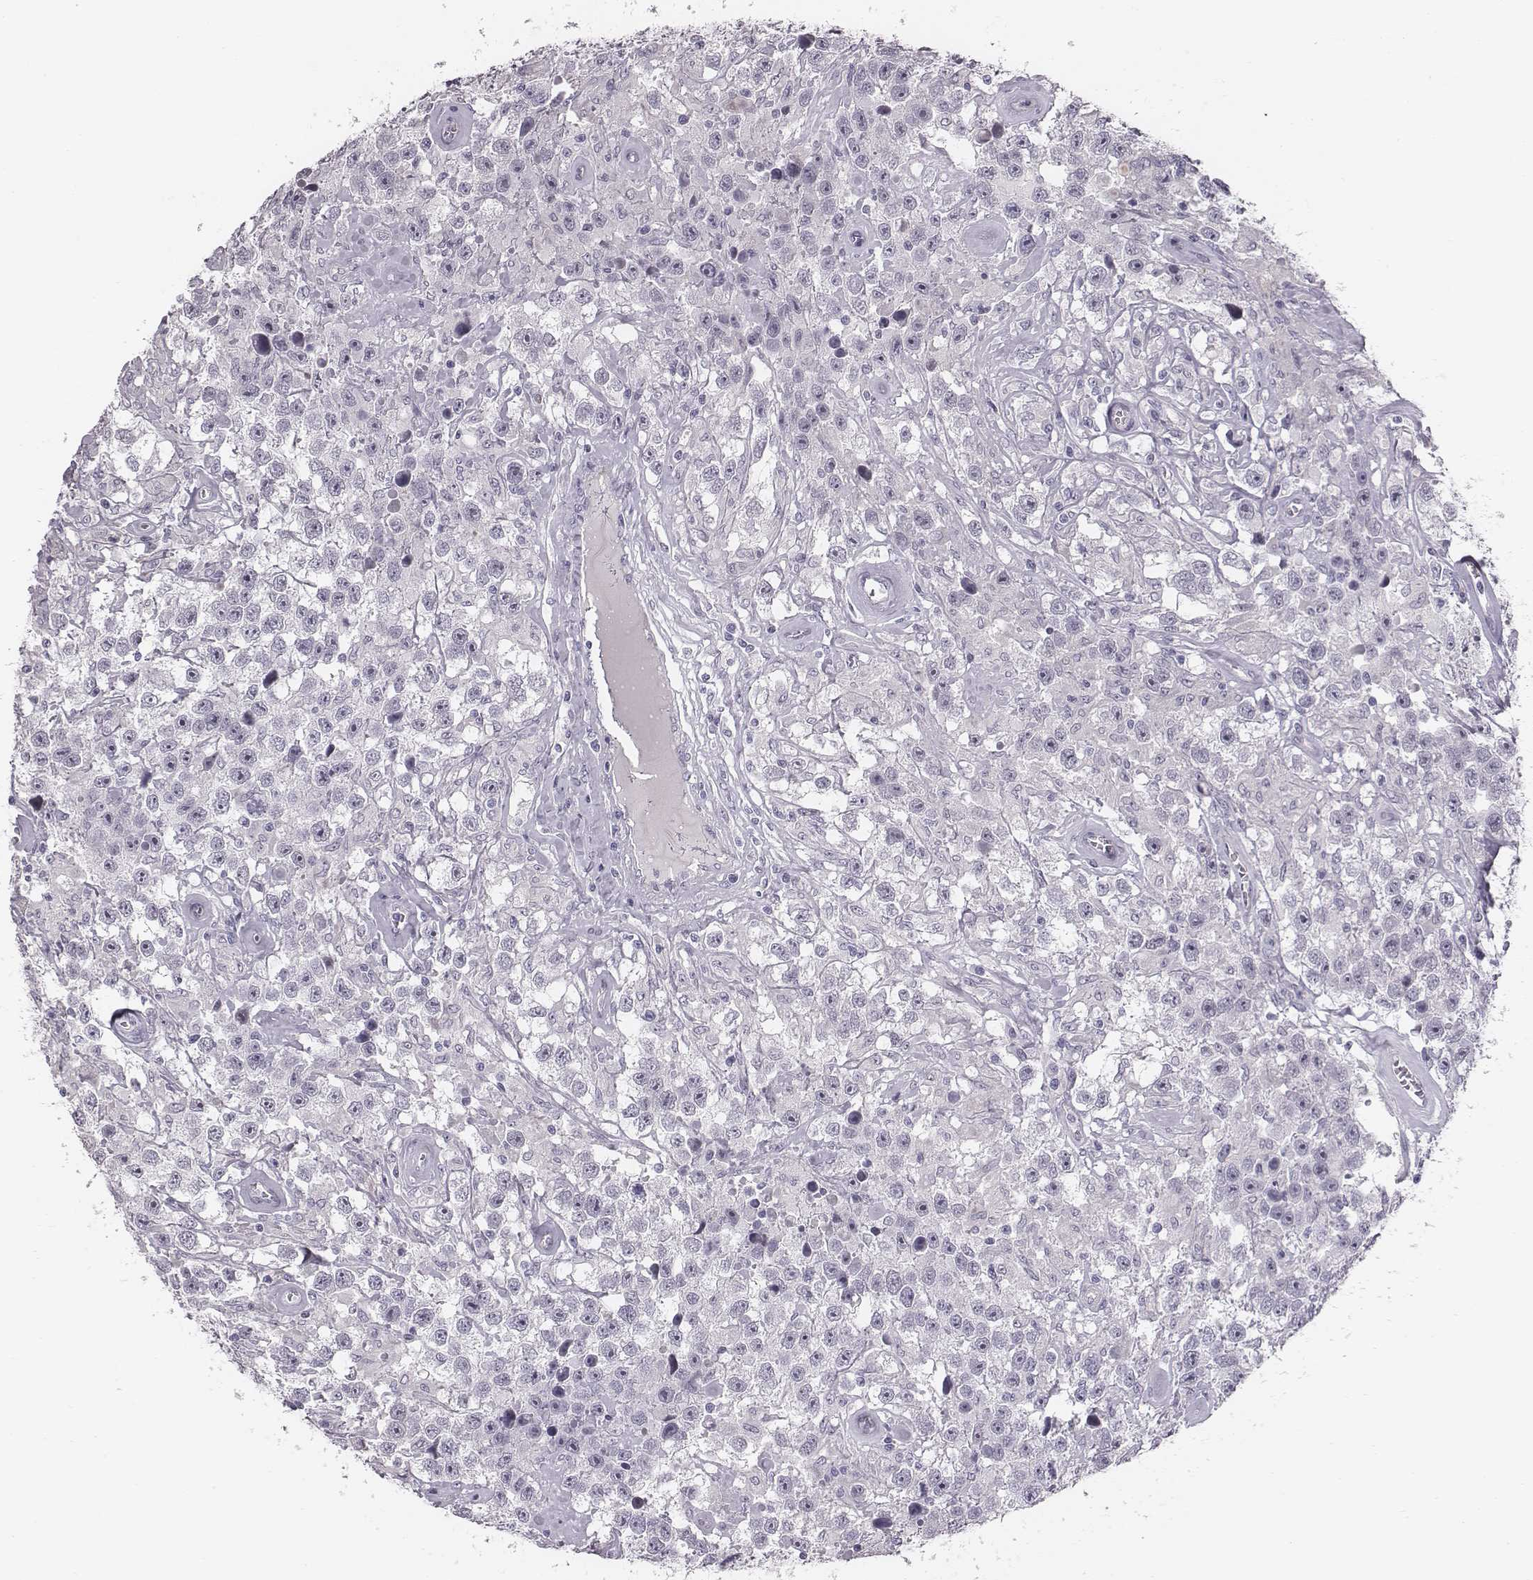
{"staining": {"intensity": "negative", "quantity": "none", "location": "none"}, "tissue": "testis cancer", "cell_type": "Tumor cells", "image_type": "cancer", "snomed": [{"axis": "morphology", "description": "Seminoma, NOS"}, {"axis": "topography", "description": "Testis"}], "caption": "Tumor cells are negative for brown protein staining in testis cancer. The staining was performed using DAB to visualize the protein expression in brown, while the nuclei were stained in blue with hematoxylin (Magnification: 20x).", "gene": "CACNG4", "patient": {"sex": "male", "age": 43}}